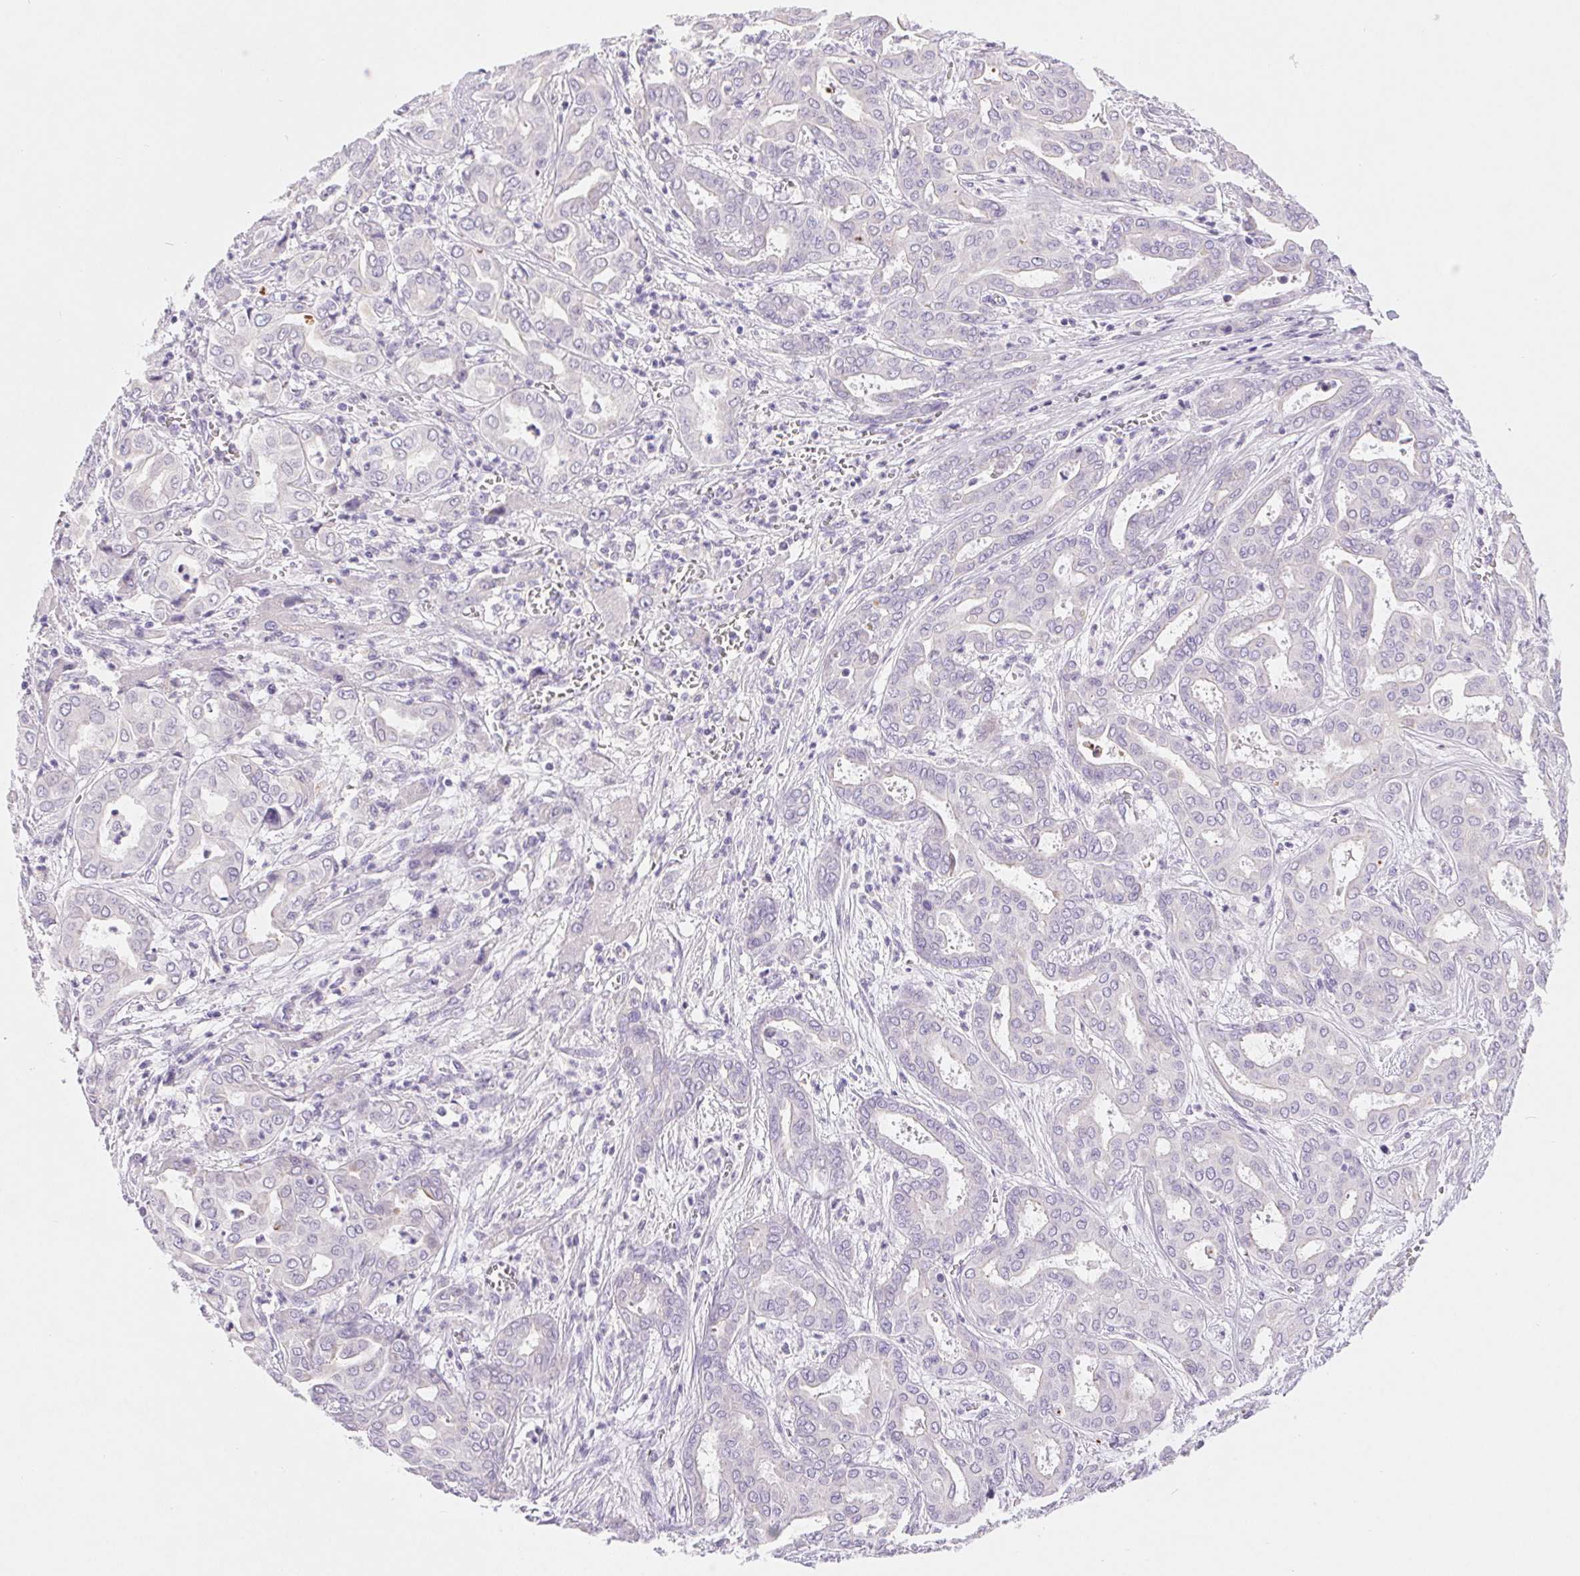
{"staining": {"intensity": "negative", "quantity": "none", "location": "none"}, "tissue": "liver cancer", "cell_type": "Tumor cells", "image_type": "cancer", "snomed": [{"axis": "morphology", "description": "Cholangiocarcinoma"}, {"axis": "topography", "description": "Liver"}], "caption": "Immunohistochemistry photomicrograph of liver cholangiocarcinoma stained for a protein (brown), which exhibits no staining in tumor cells.", "gene": "CLDN16", "patient": {"sex": "female", "age": 64}}